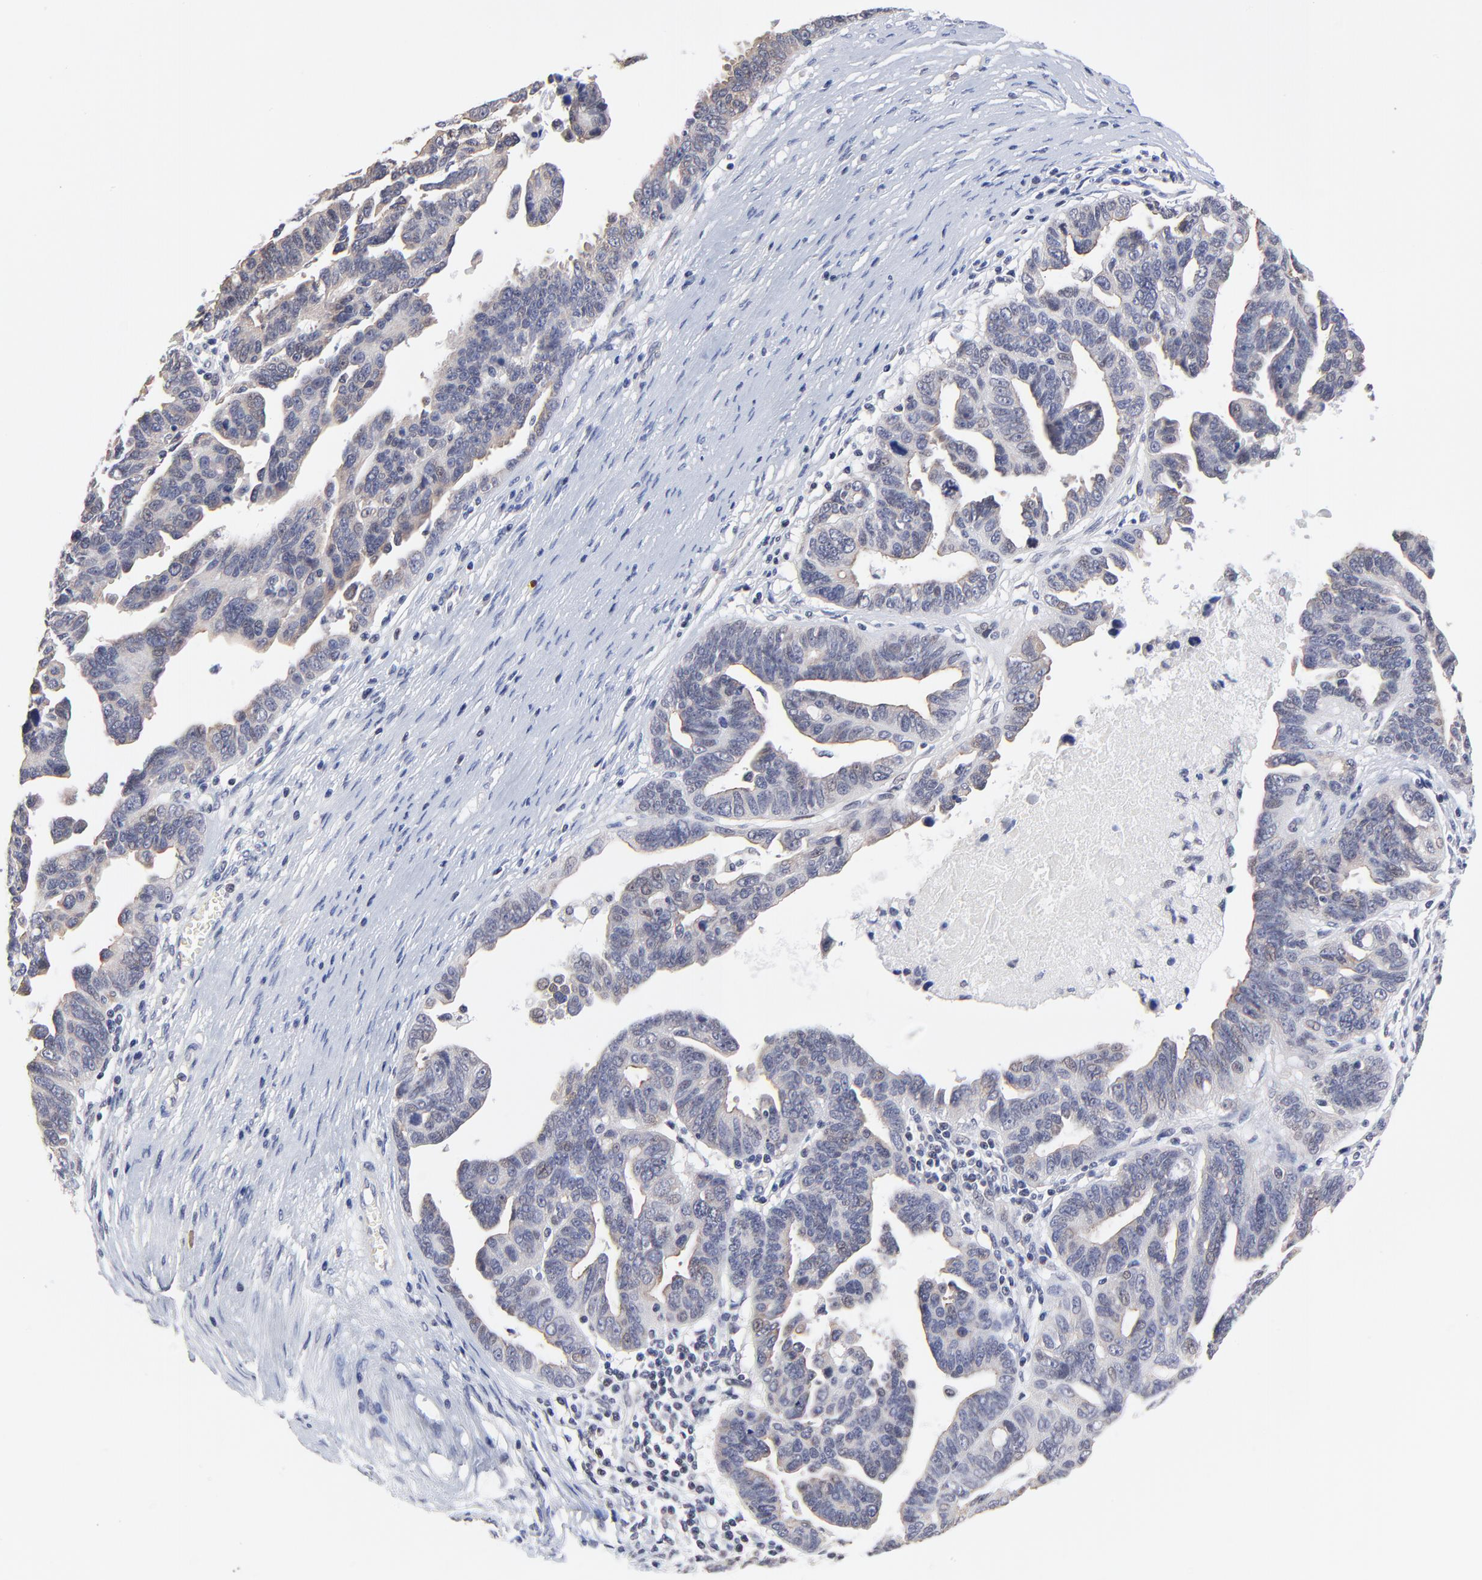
{"staining": {"intensity": "negative", "quantity": "none", "location": "none"}, "tissue": "ovarian cancer", "cell_type": "Tumor cells", "image_type": "cancer", "snomed": [{"axis": "morphology", "description": "Carcinoma, endometroid"}, {"axis": "morphology", "description": "Cystadenocarcinoma, serous, NOS"}, {"axis": "topography", "description": "Ovary"}], "caption": "Human ovarian endometroid carcinoma stained for a protein using immunohistochemistry (IHC) demonstrates no positivity in tumor cells.", "gene": "FBXO8", "patient": {"sex": "female", "age": 45}}